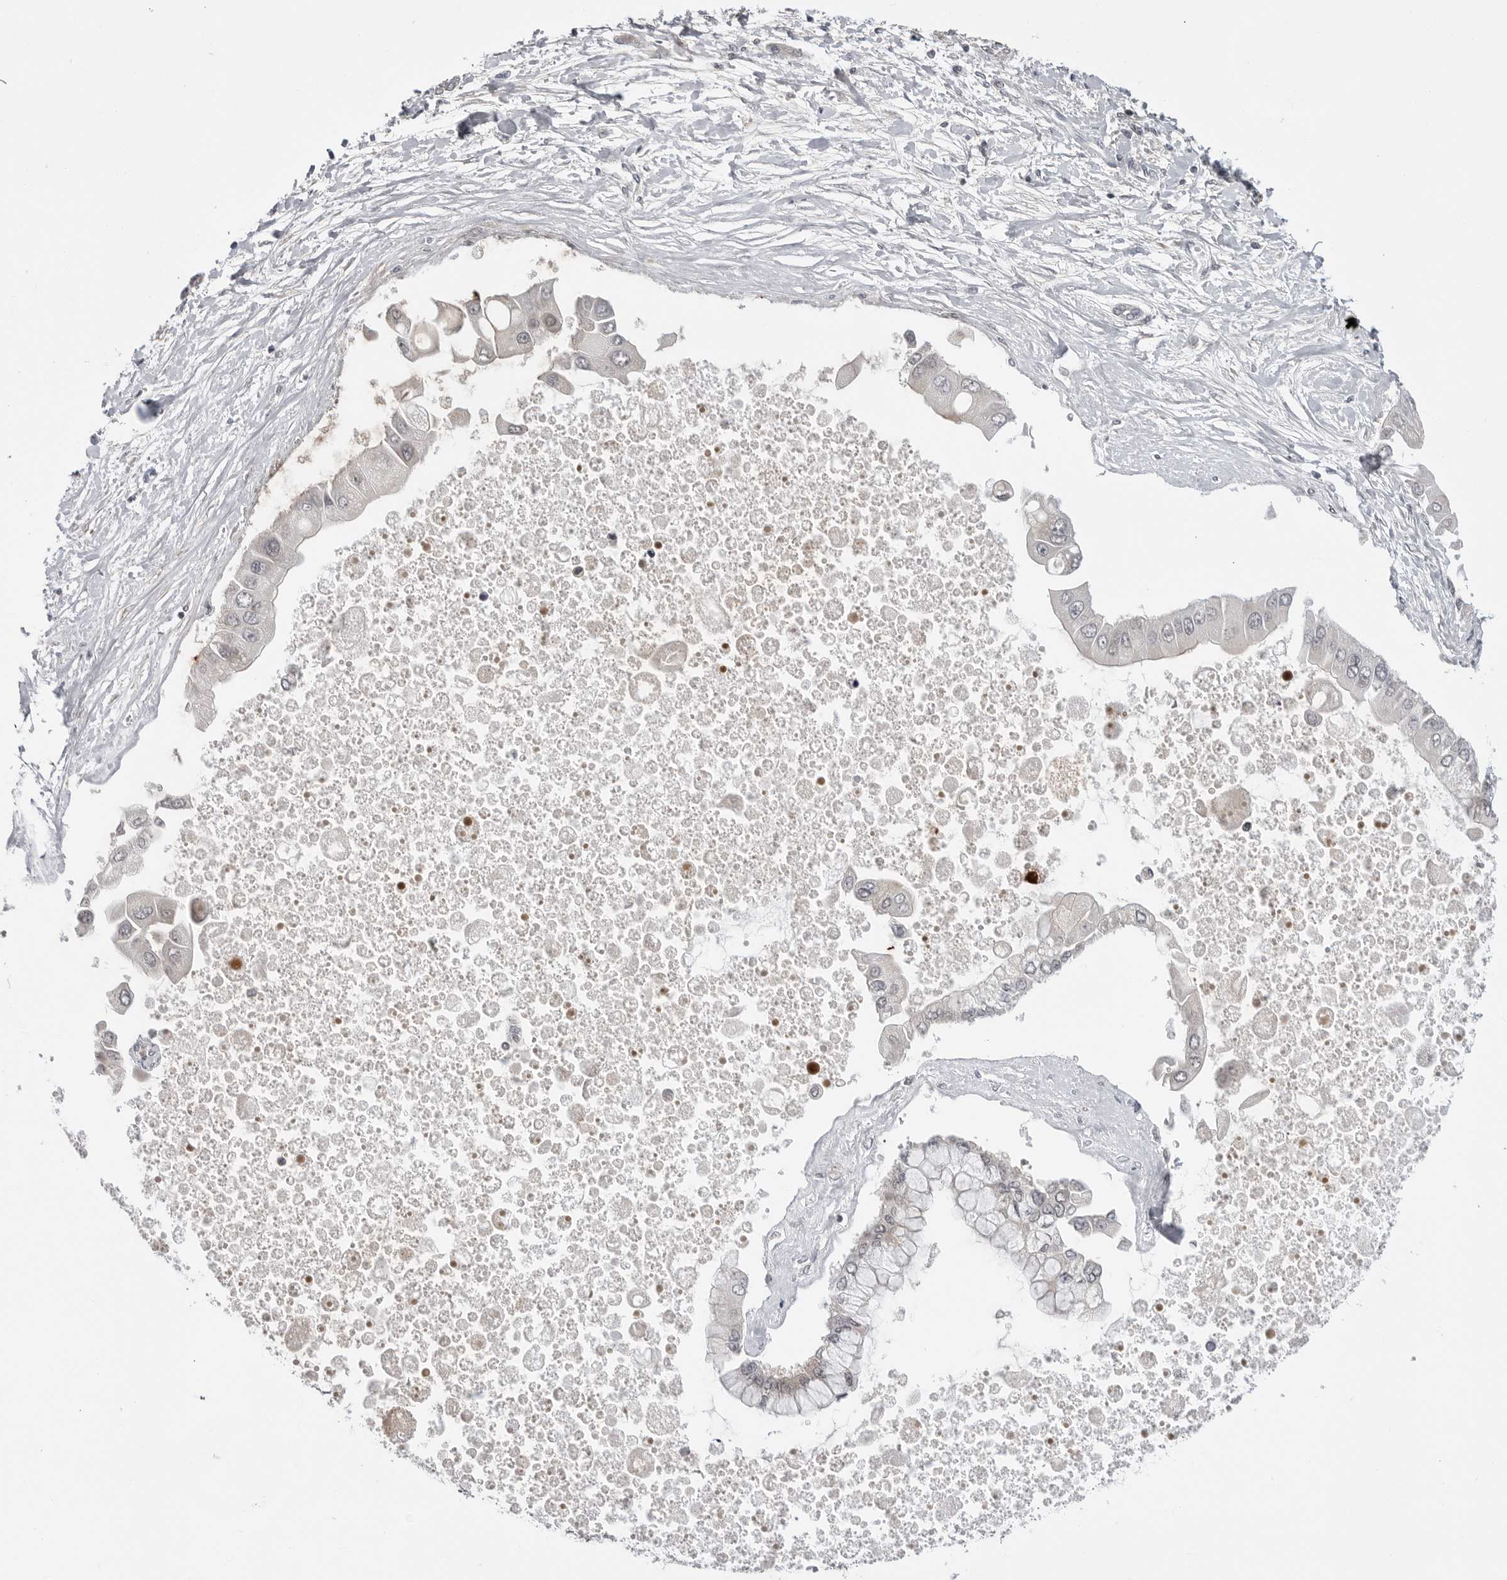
{"staining": {"intensity": "negative", "quantity": "none", "location": "none"}, "tissue": "liver cancer", "cell_type": "Tumor cells", "image_type": "cancer", "snomed": [{"axis": "morphology", "description": "Cholangiocarcinoma"}, {"axis": "topography", "description": "Liver"}], "caption": "Immunohistochemical staining of cholangiocarcinoma (liver) demonstrates no significant positivity in tumor cells.", "gene": "ADAMTS5", "patient": {"sex": "male", "age": 50}}